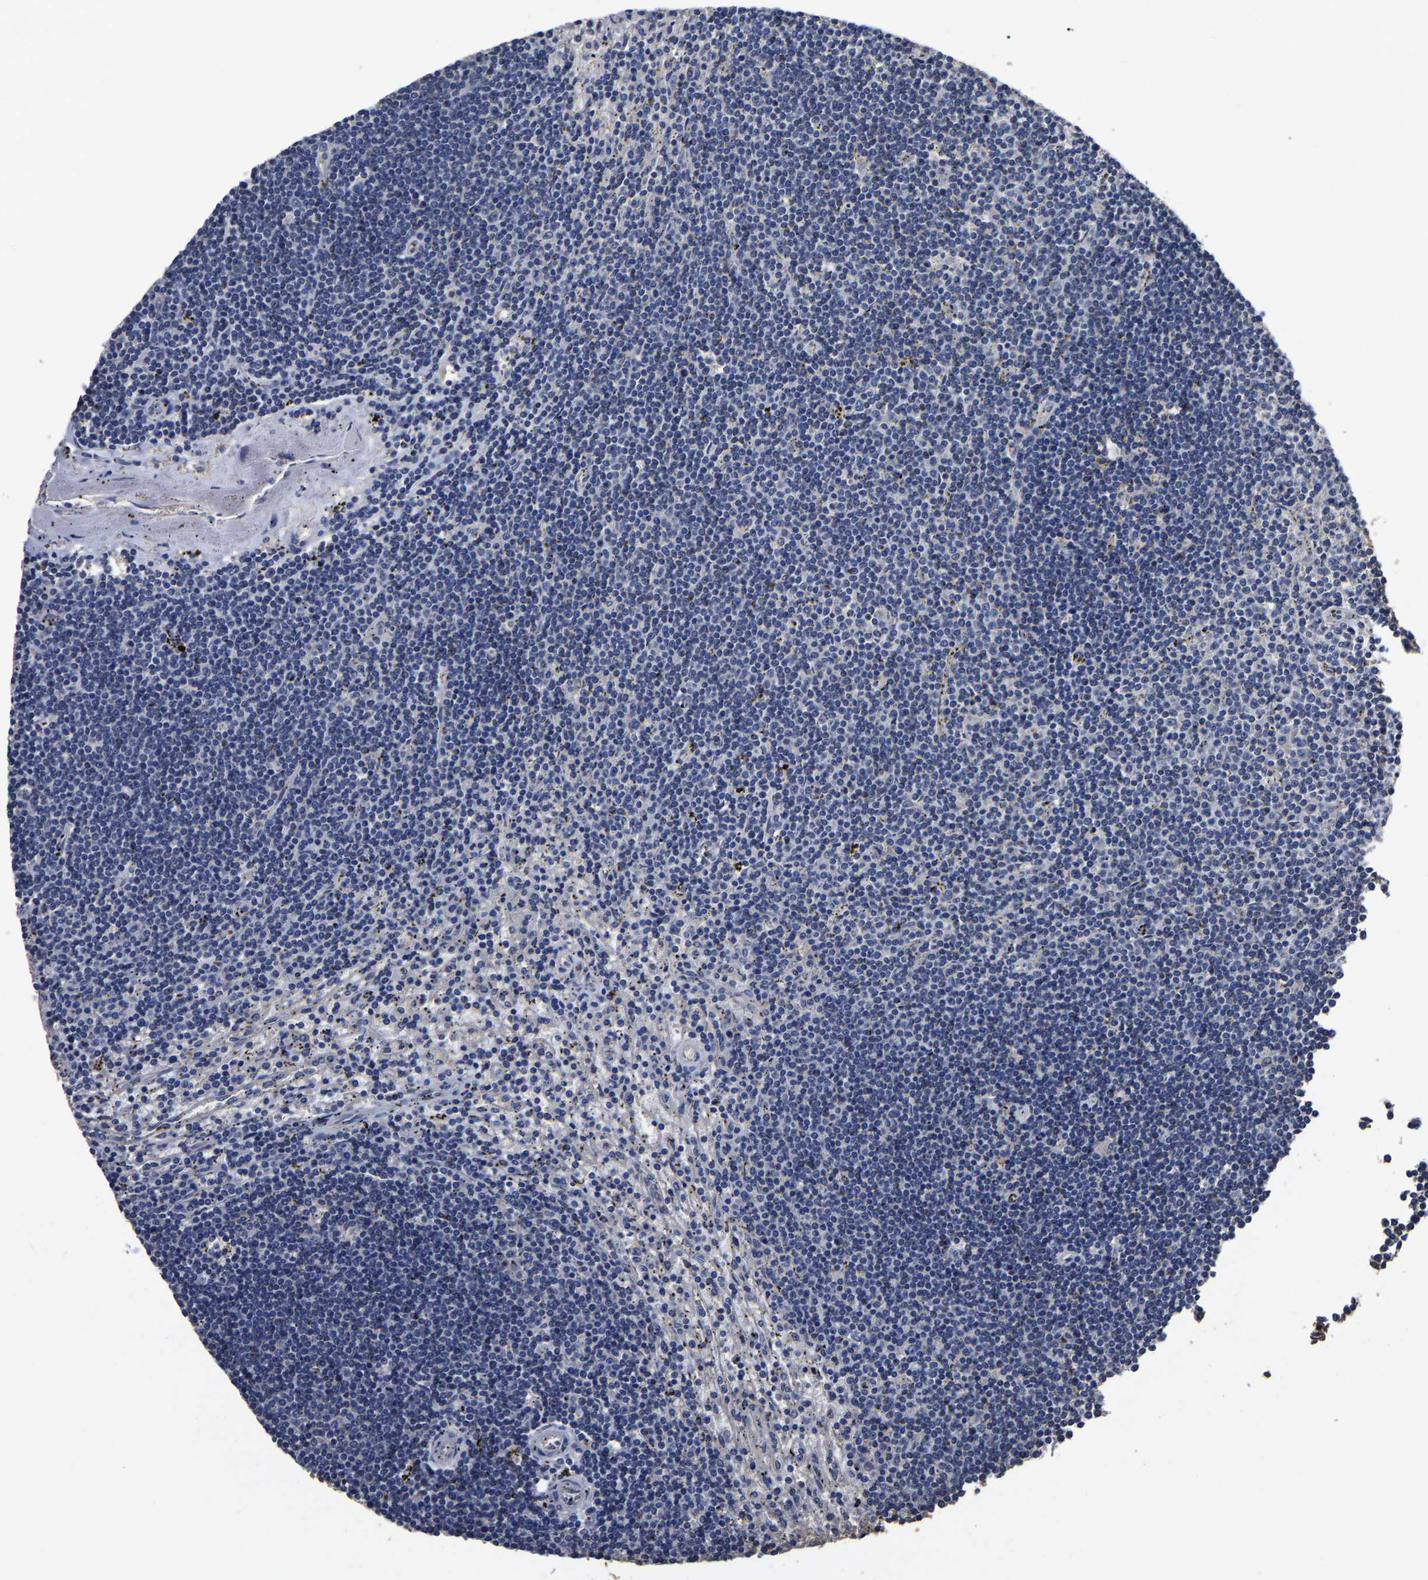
{"staining": {"intensity": "negative", "quantity": "none", "location": "none"}, "tissue": "lymphoma", "cell_type": "Tumor cells", "image_type": "cancer", "snomed": [{"axis": "morphology", "description": "Malignant lymphoma, non-Hodgkin's type, Low grade"}, {"axis": "topography", "description": "Spleen"}], "caption": "Human lymphoma stained for a protein using IHC shows no expression in tumor cells.", "gene": "STK32C", "patient": {"sex": "male", "age": 76}}